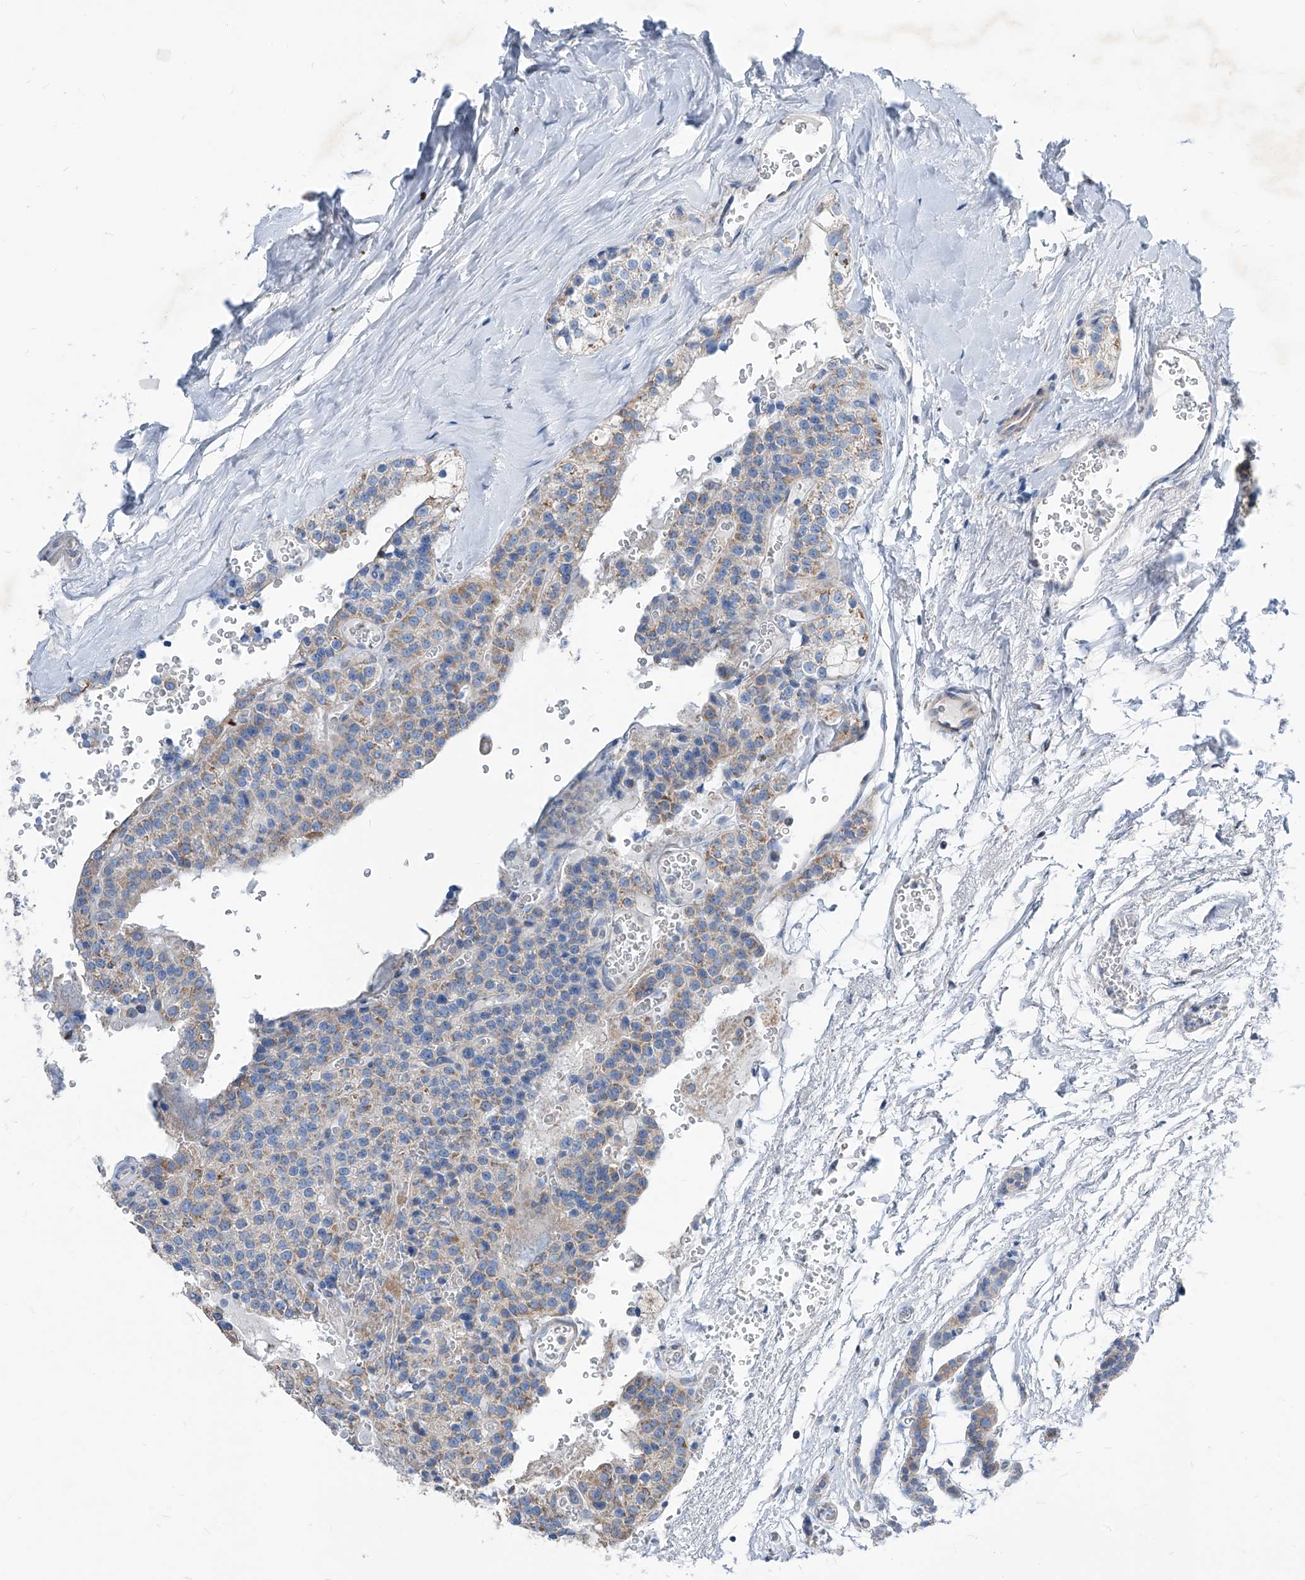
{"staining": {"intensity": "moderate", "quantity": "<25%", "location": "cytoplasmic/membranous"}, "tissue": "parathyroid gland", "cell_type": "Glandular cells", "image_type": "normal", "snomed": [{"axis": "morphology", "description": "Normal tissue, NOS"}, {"axis": "topography", "description": "Parathyroid gland"}], "caption": "A photomicrograph of human parathyroid gland stained for a protein exhibits moderate cytoplasmic/membranous brown staining in glandular cells. (brown staining indicates protein expression, while blue staining denotes nuclei).", "gene": "AGPS", "patient": {"sex": "female", "age": 64}}